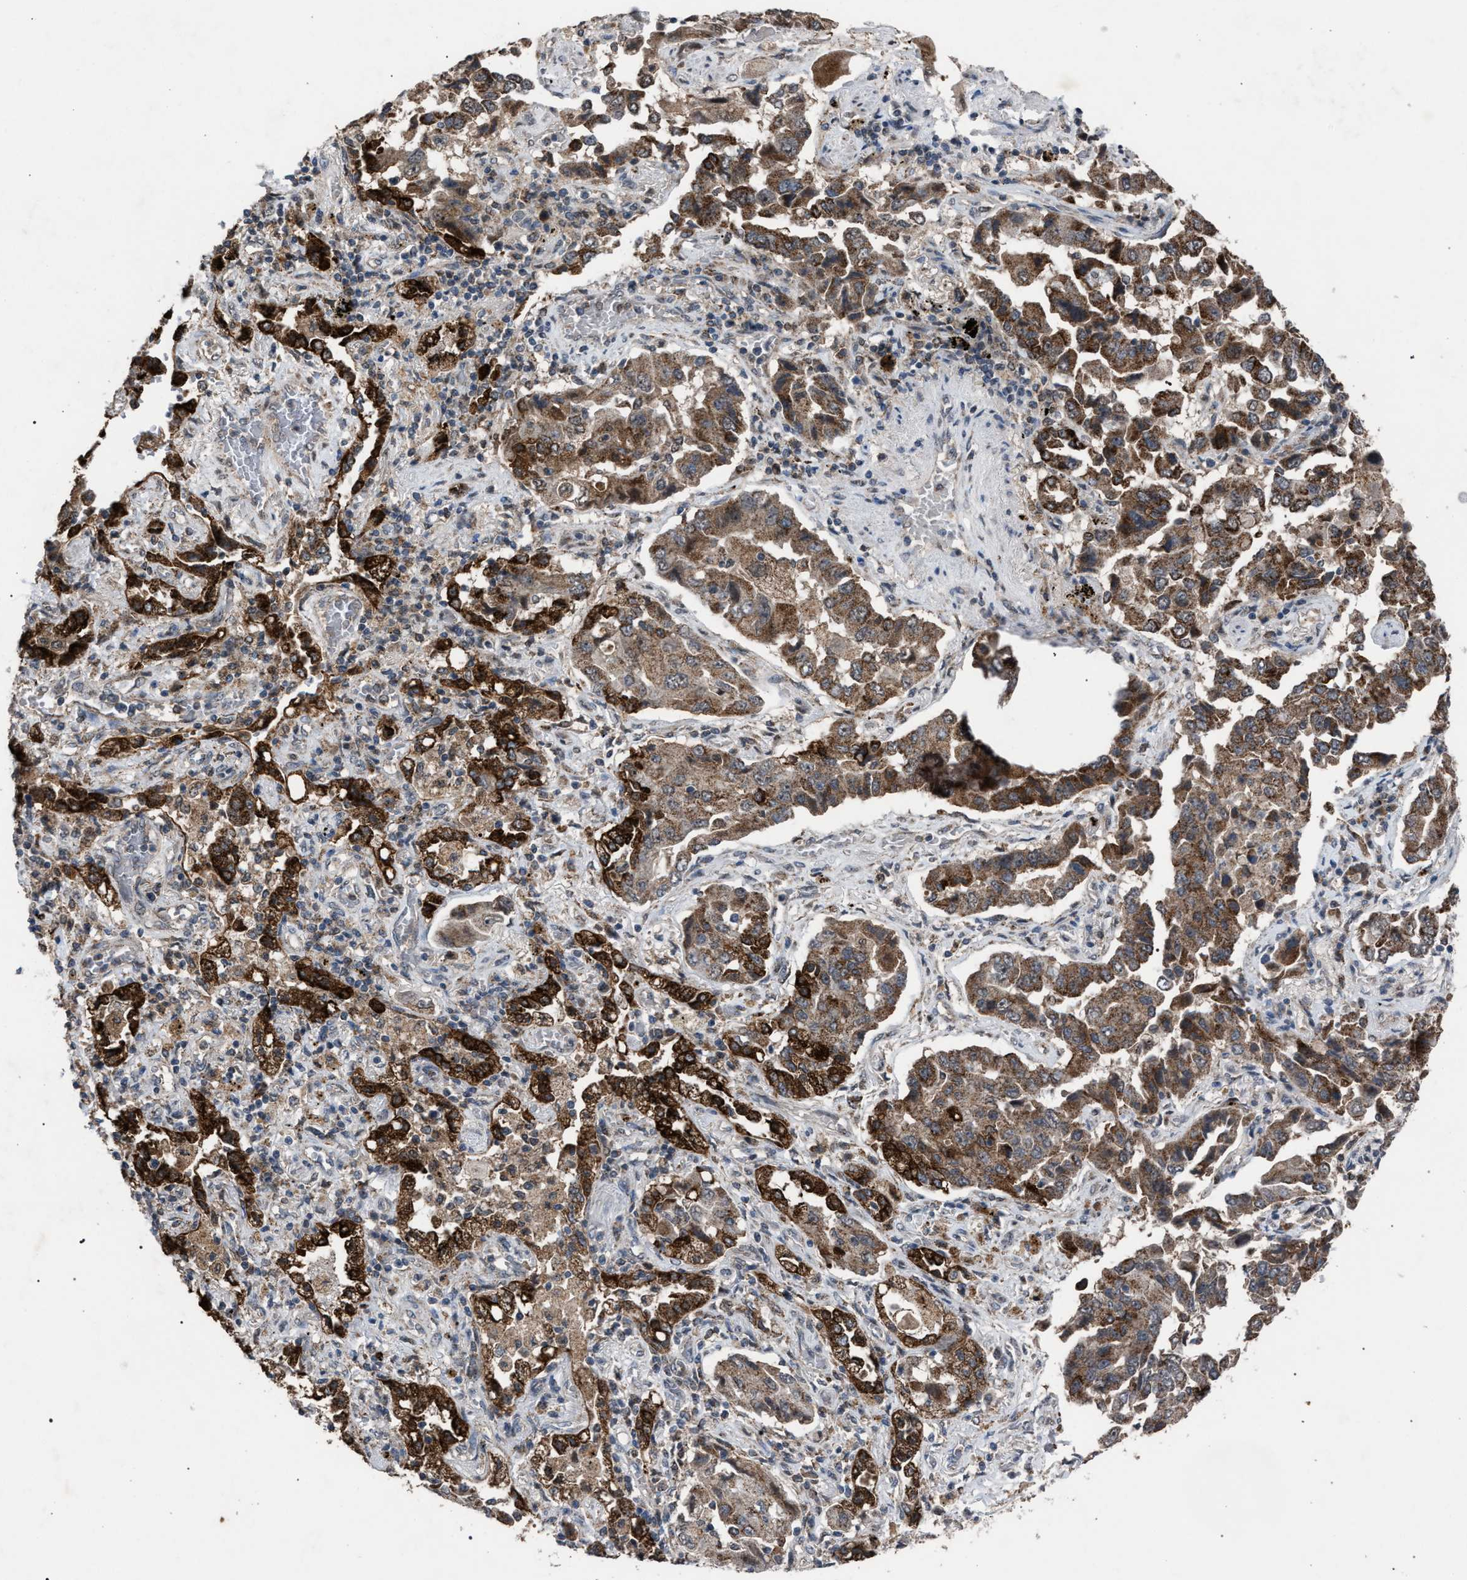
{"staining": {"intensity": "moderate", "quantity": ">75%", "location": "cytoplasmic/membranous"}, "tissue": "lung cancer", "cell_type": "Tumor cells", "image_type": "cancer", "snomed": [{"axis": "morphology", "description": "Adenocarcinoma, NOS"}, {"axis": "topography", "description": "Lung"}], "caption": "Lung adenocarcinoma tissue exhibits moderate cytoplasmic/membranous staining in approximately >75% of tumor cells", "gene": "HSD17B4", "patient": {"sex": "female", "age": 65}}